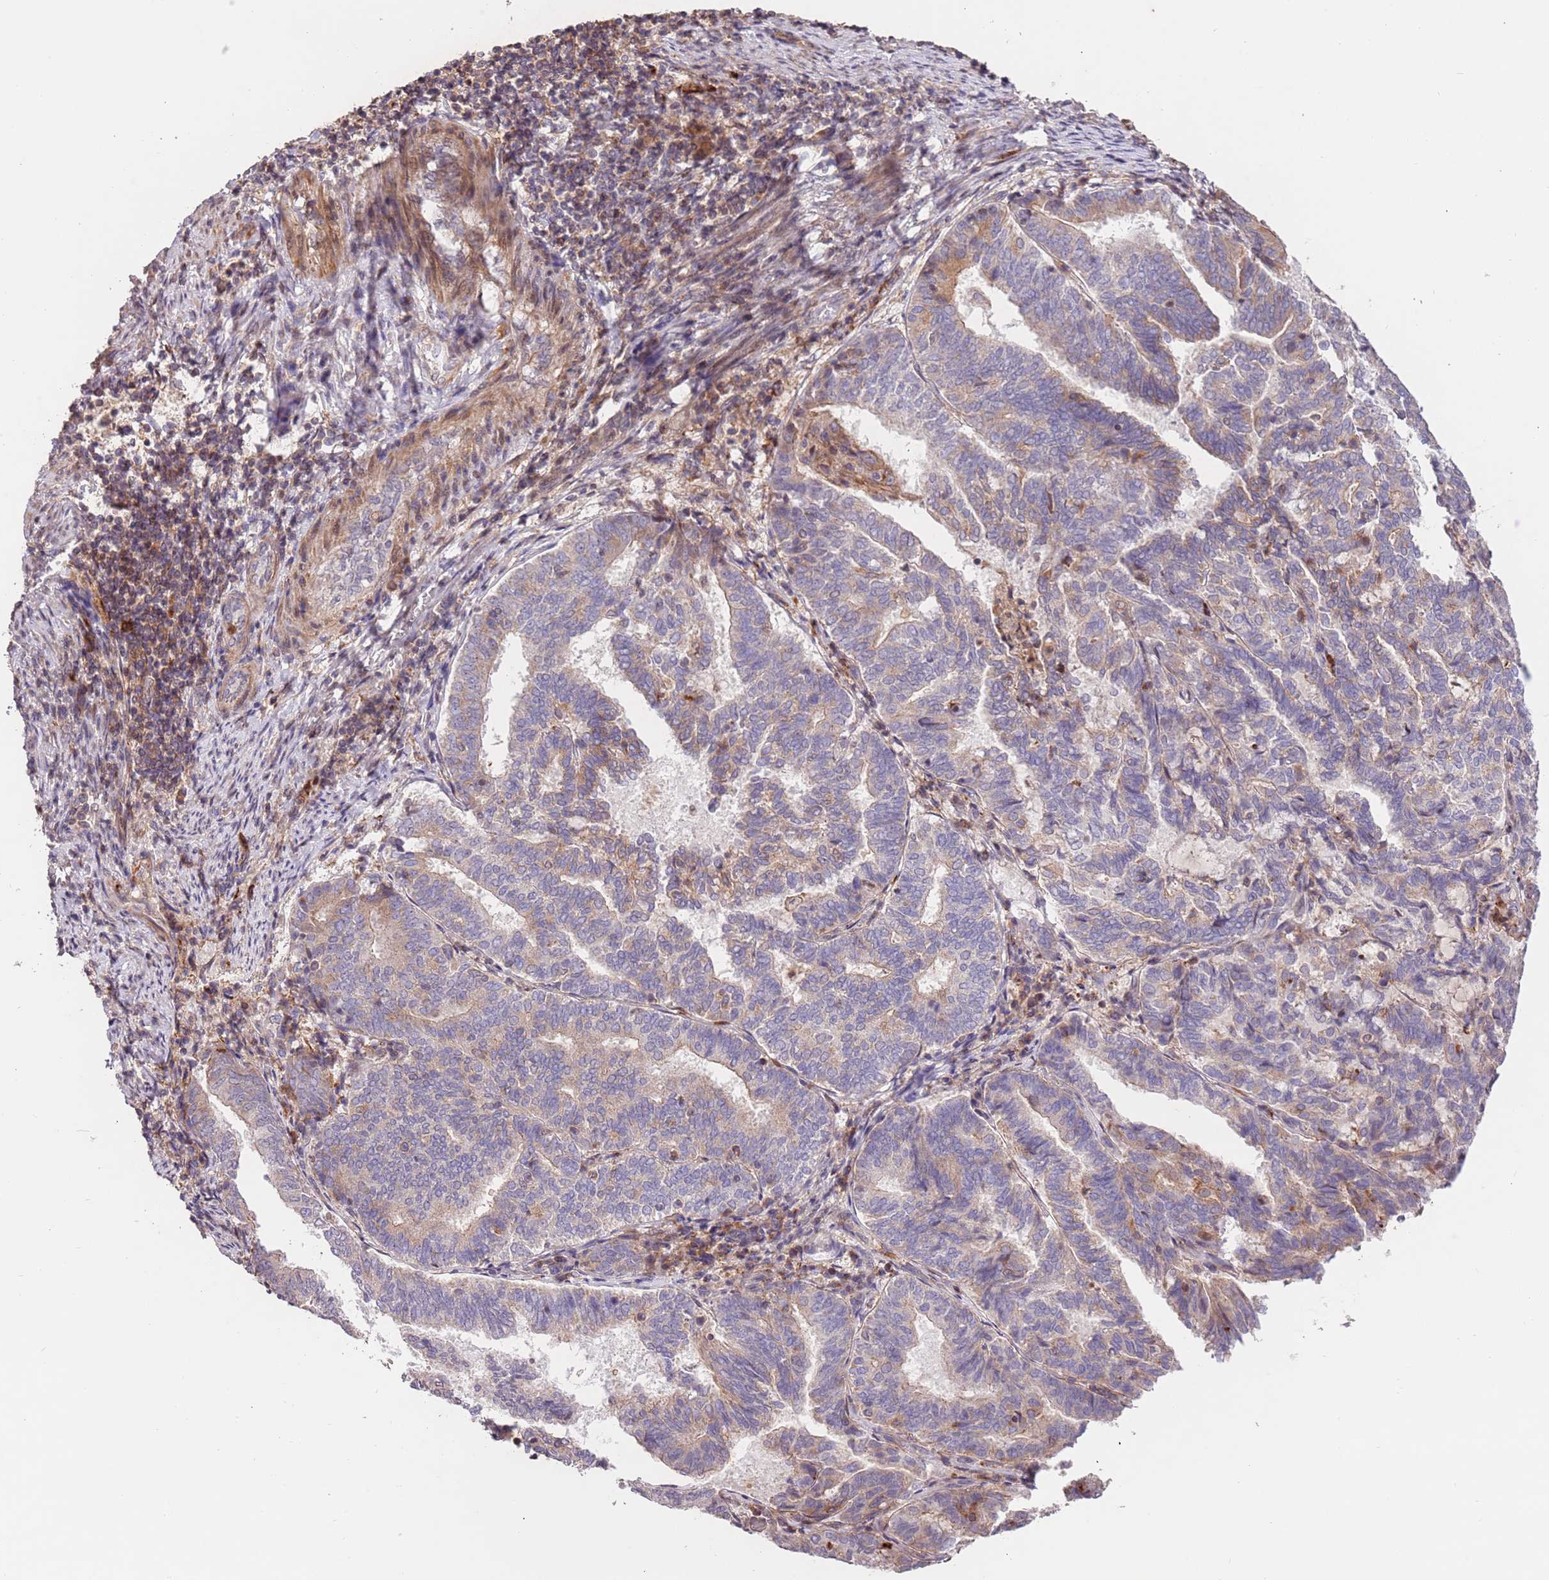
{"staining": {"intensity": "weak", "quantity": "<25%", "location": "cytoplasmic/membranous"}, "tissue": "endometrial cancer", "cell_type": "Tumor cells", "image_type": "cancer", "snomed": [{"axis": "morphology", "description": "Adenocarcinoma, NOS"}, {"axis": "topography", "description": "Endometrium"}], "caption": "Tumor cells are negative for brown protein staining in adenocarcinoma (endometrial).", "gene": "SLC16A4", "patient": {"sex": "female", "age": 80}}